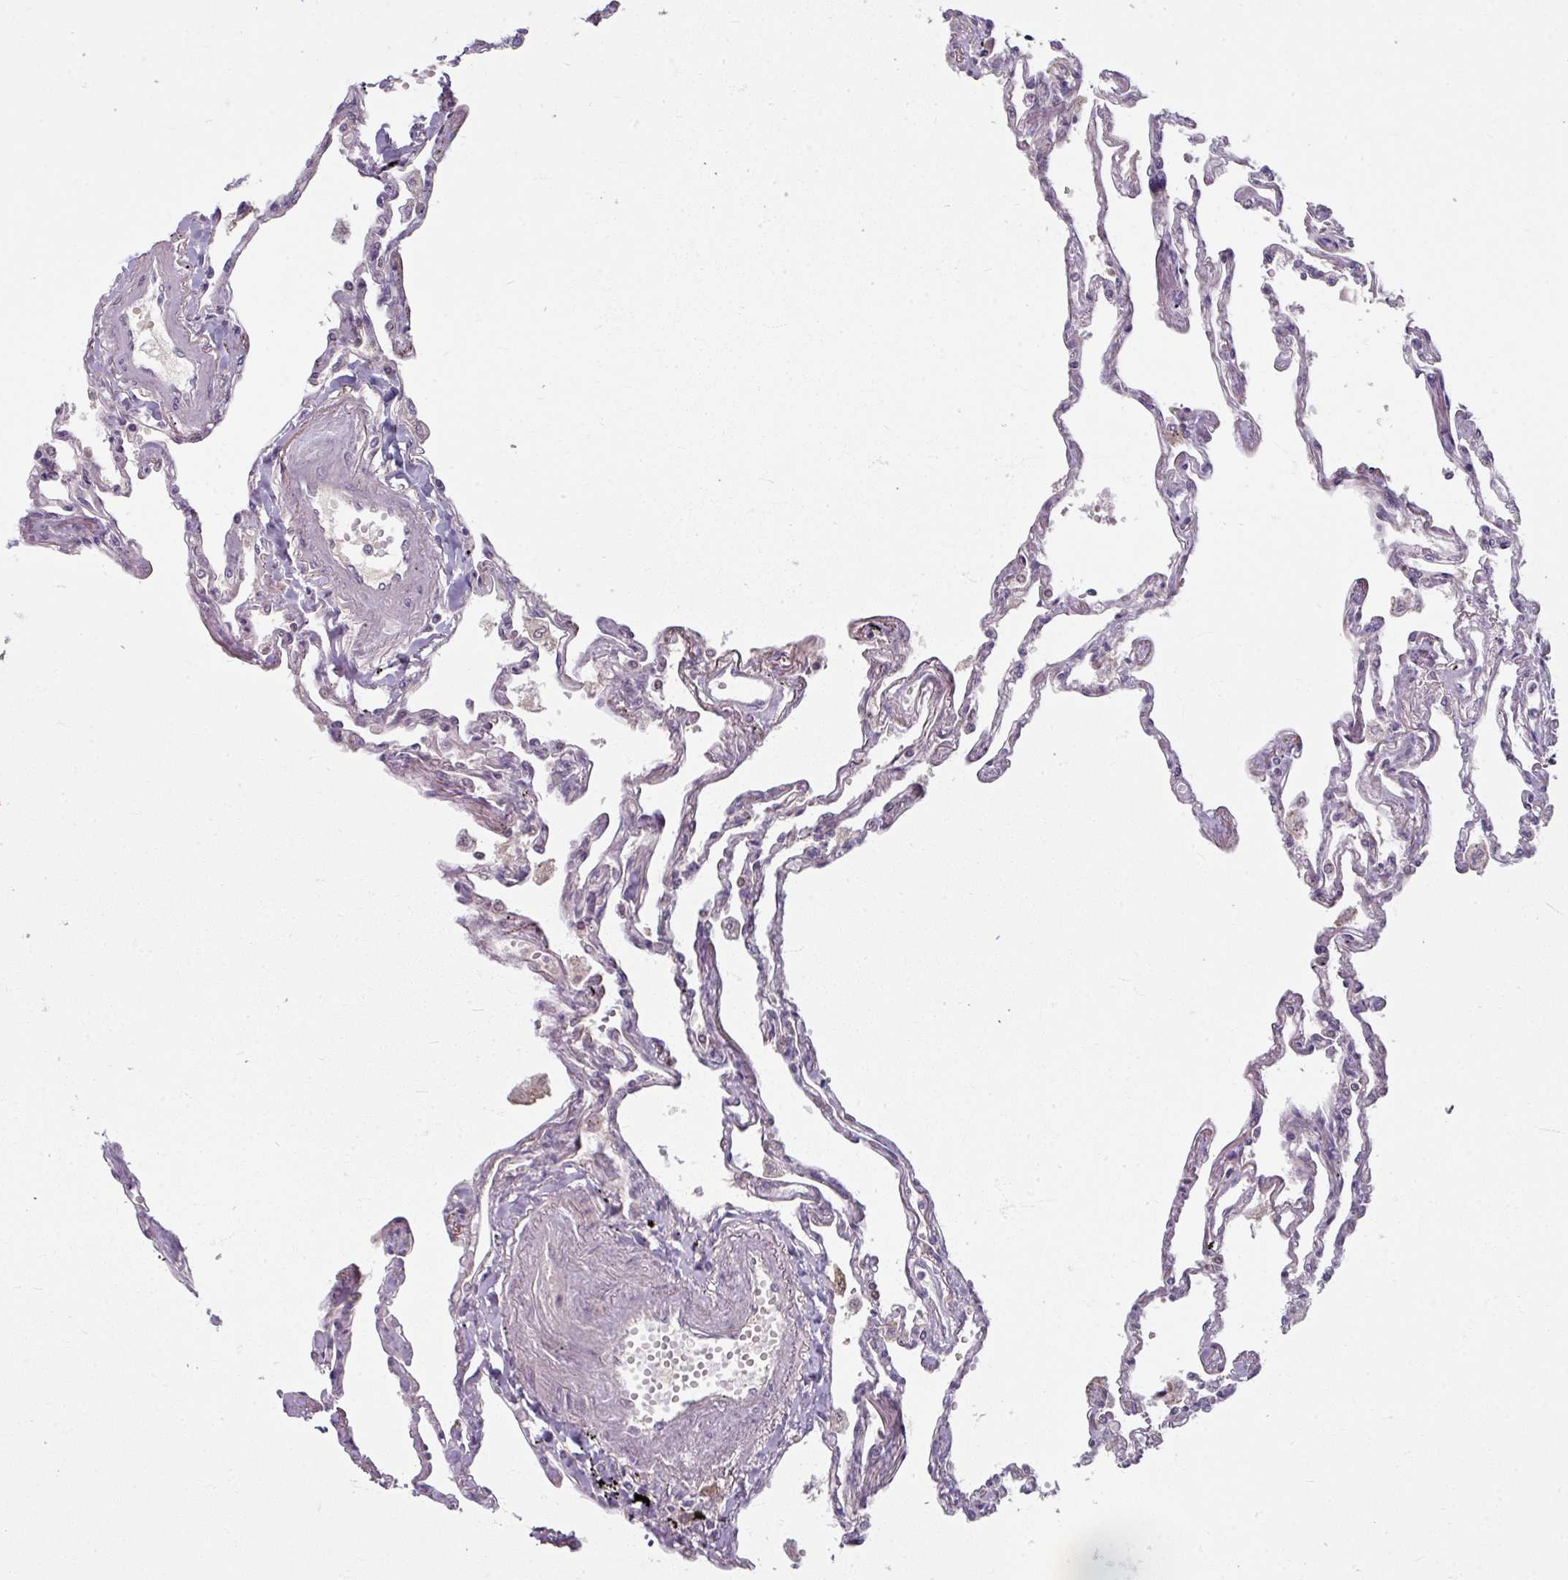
{"staining": {"intensity": "moderate", "quantity": "<25%", "location": "cytoplasmic/membranous,nuclear"}, "tissue": "lung", "cell_type": "Alveolar cells", "image_type": "normal", "snomed": [{"axis": "morphology", "description": "Normal tissue, NOS"}, {"axis": "topography", "description": "Lung"}], "caption": "Lung stained with DAB (3,3'-diaminobenzidine) IHC reveals low levels of moderate cytoplasmic/membranous,nuclear staining in about <25% of alveolar cells. (Brightfield microscopy of DAB IHC at high magnification).", "gene": "KLC3", "patient": {"sex": "female", "age": 67}}